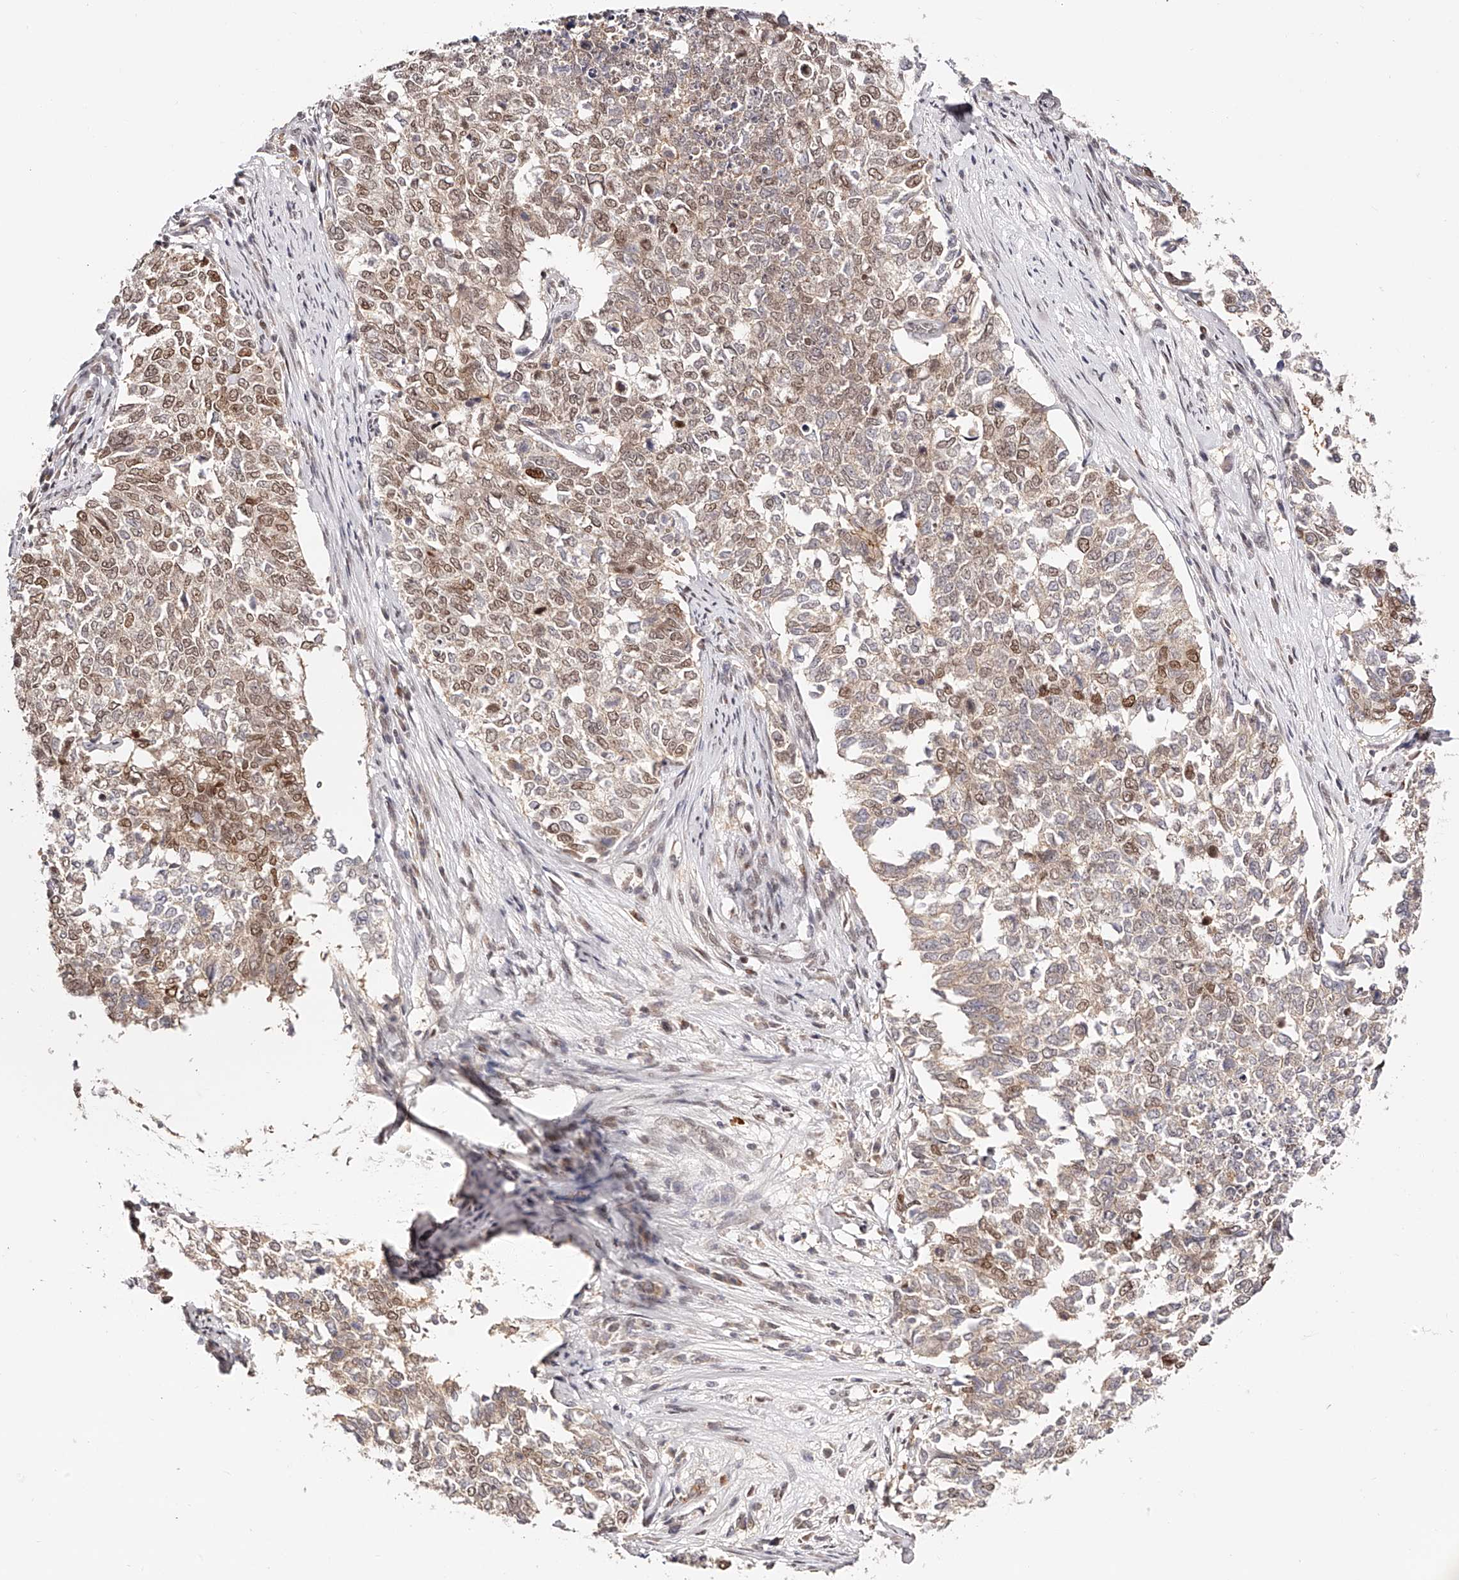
{"staining": {"intensity": "moderate", "quantity": ">75%", "location": "nuclear"}, "tissue": "cervical cancer", "cell_type": "Tumor cells", "image_type": "cancer", "snomed": [{"axis": "morphology", "description": "Squamous cell carcinoma, NOS"}, {"axis": "topography", "description": "Cervix"}], "caption": "There is medium levels of moderate nuclear positivity in tumor cells of cervical cancer, as demonstrated by immunohistochemical staining (brown color).", "gene": "USF3", "patient": {"sex": "female", "age": 63}}